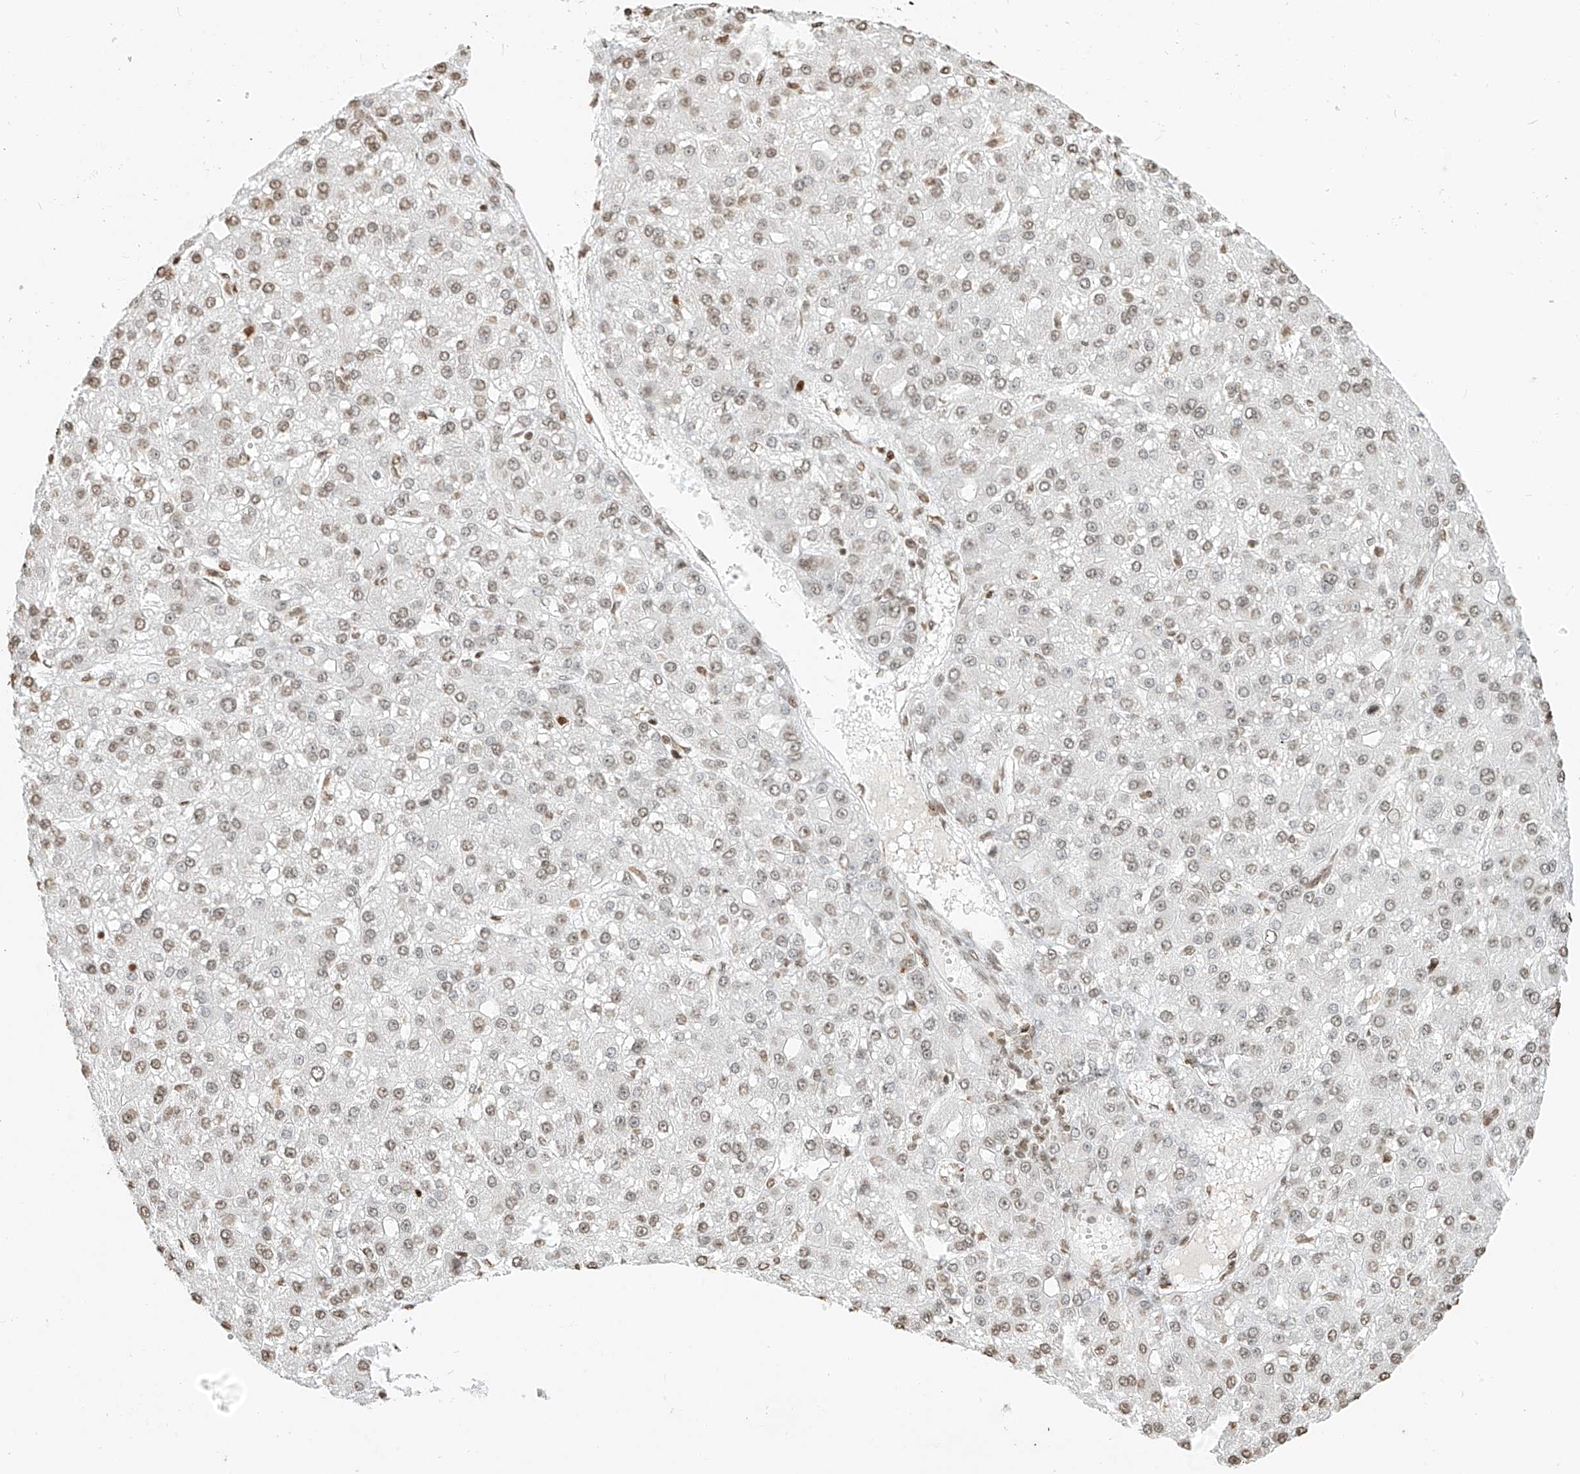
{"staining": {"intensity": "weak", "quantity": ">75%", "location": "nuclear"}, "tissue": "liver cancer", "cell_type": "Tumor cells", "image_type": "cancer", "snomed": [{"axis": "morphology", "description": "Carcinoma, Hepatocellular, NOS"}, {"axis": "topography", "description": "Liver"}], "caption": "Liver cancer (hepatocellular carcinoma) tissue displays weak nuclear expression in about >75% of tumor cells, visualized by immunohistochemistry.", "gene": "C17orf58", "patient": {"sex": "male", "age": 67}}